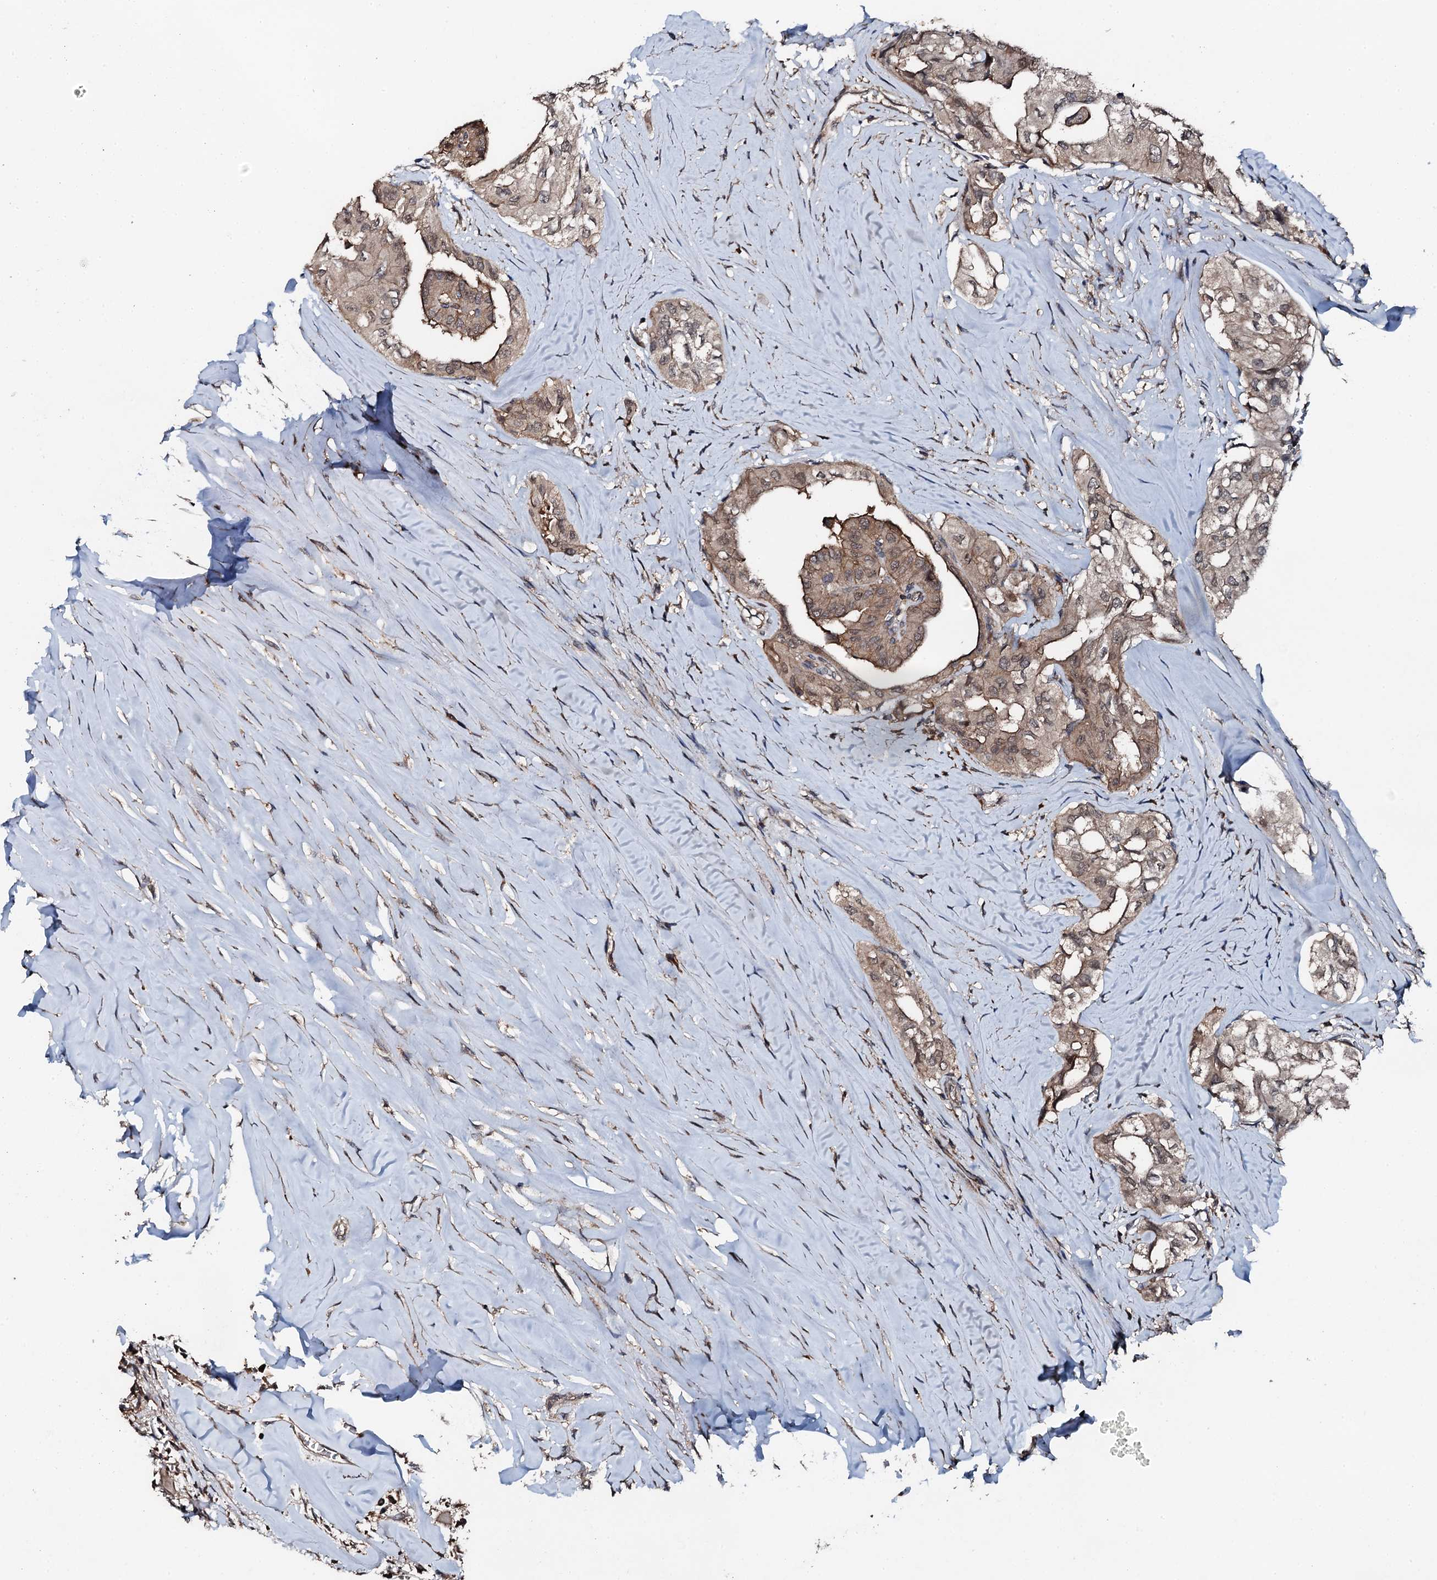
{"staining": {"intensity": "moderate", "quantity": ">75%", "location": "cytoplasmic/membranous"}, "tissue": "thyroid cancer", "cell_type": "Tumor cells", "image_type": "cancer", "snomed": [{"axis": "morphology", "description": "Papillary adenocarcinoma, NOS"}, {"axis": "topography", "description": "Thyroid gland"}], "caption": "Protein staining reveals moderate cytoplasmic/membranous staining in approximately >75% of tumor cells in thyroid cancer. Ihc stains the protein of interest in brown and the nuclei are stained blue.", "gene": "FLYWCH1", "patient": {"sex": "female", "age": 59}}